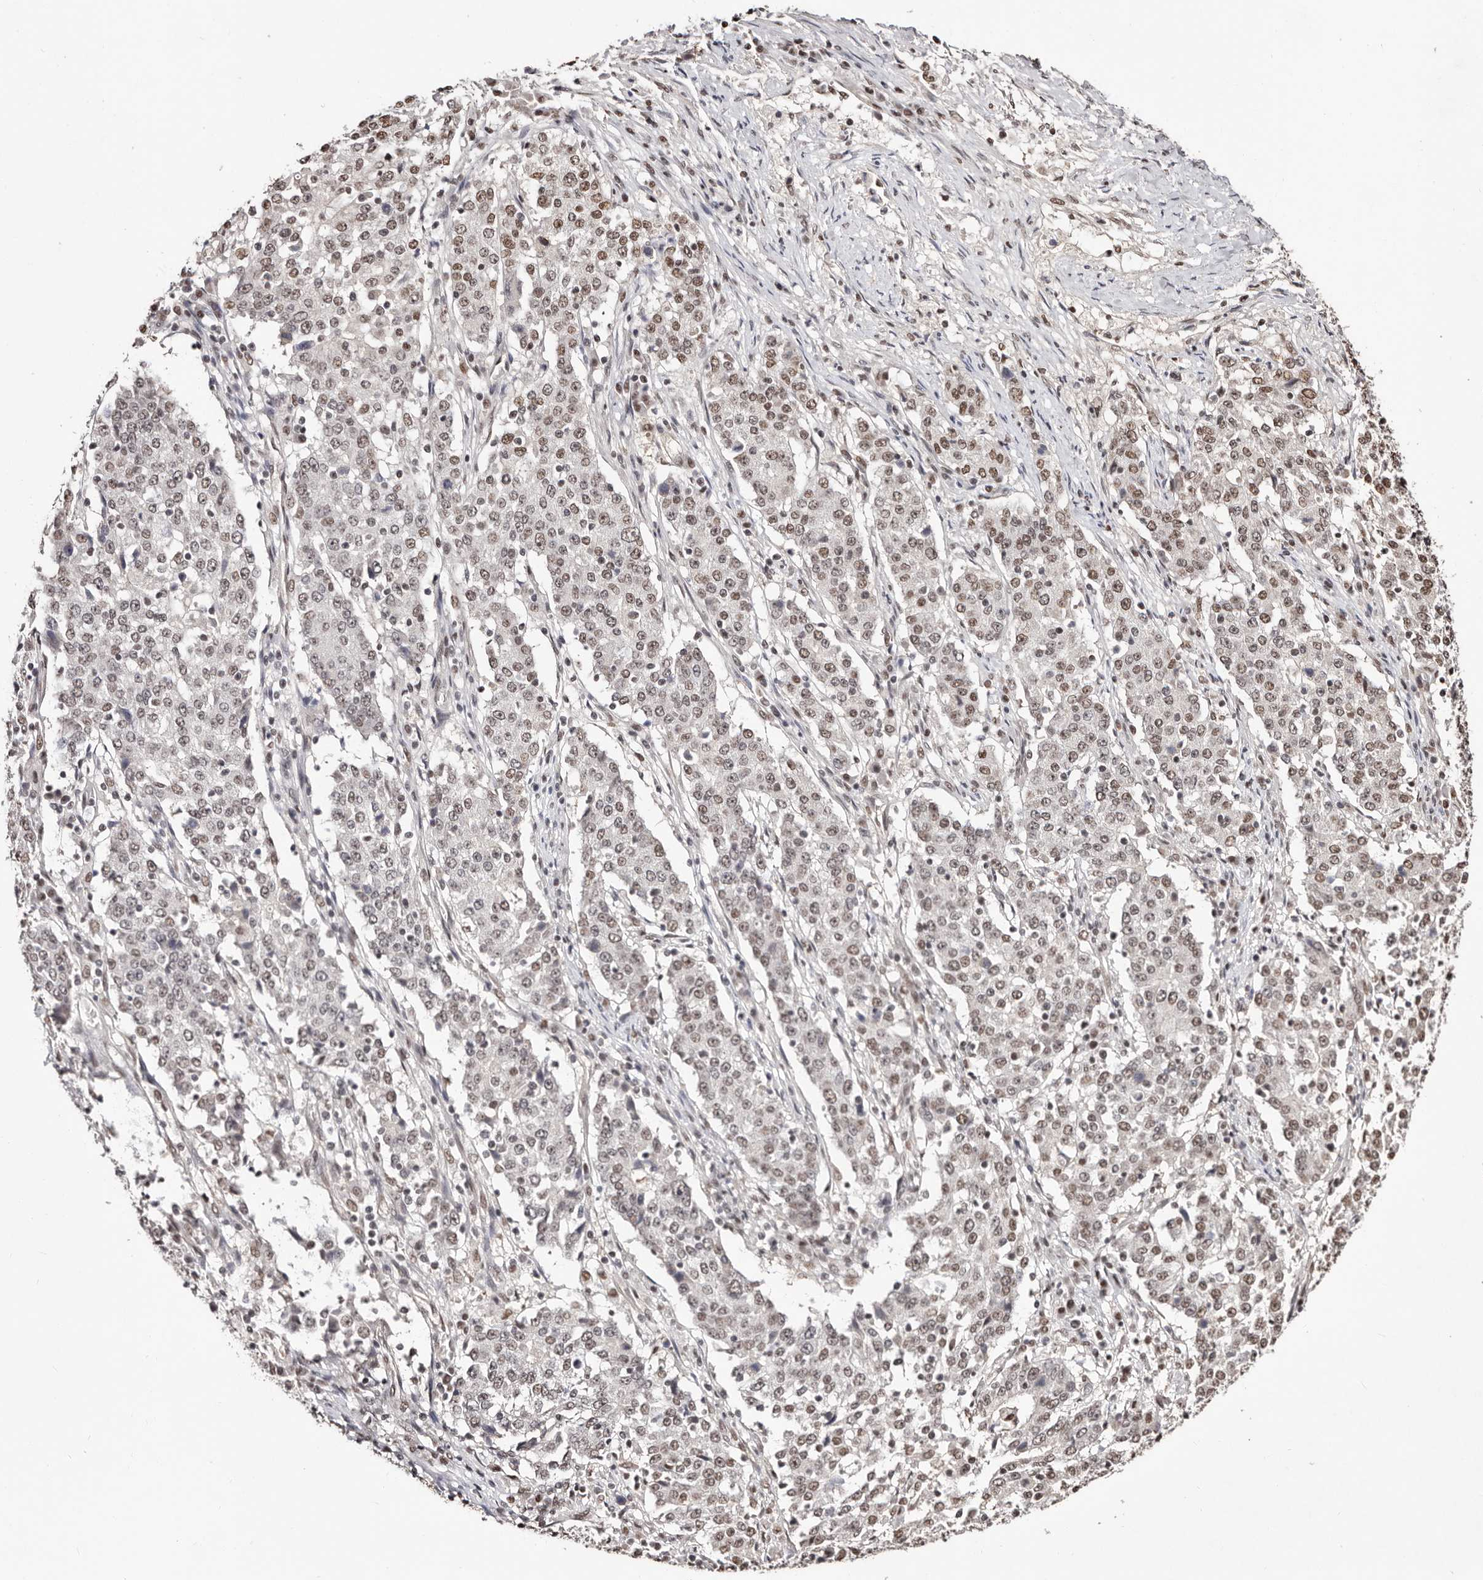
{"staining": {"intensity": "weak", "quantity": ">75%", "location": "nuclear"}, "tissue": "stomach cancer", "cell_type": "Tumor cells", "image_type": "cancer", "snomed": [{"axis": "morphology", "description": "Adenocarcinoma, NOS"}, {"axis": "topography", "description": "Stomach"}], "caption": "Human stomach adenocarcinoma stained with a brown dye exhibits weak nuclear positive staining in approximately >75% of tumor cells.", "gene": "BICRAL", "patient": {"sex": "male", "age": 59}}